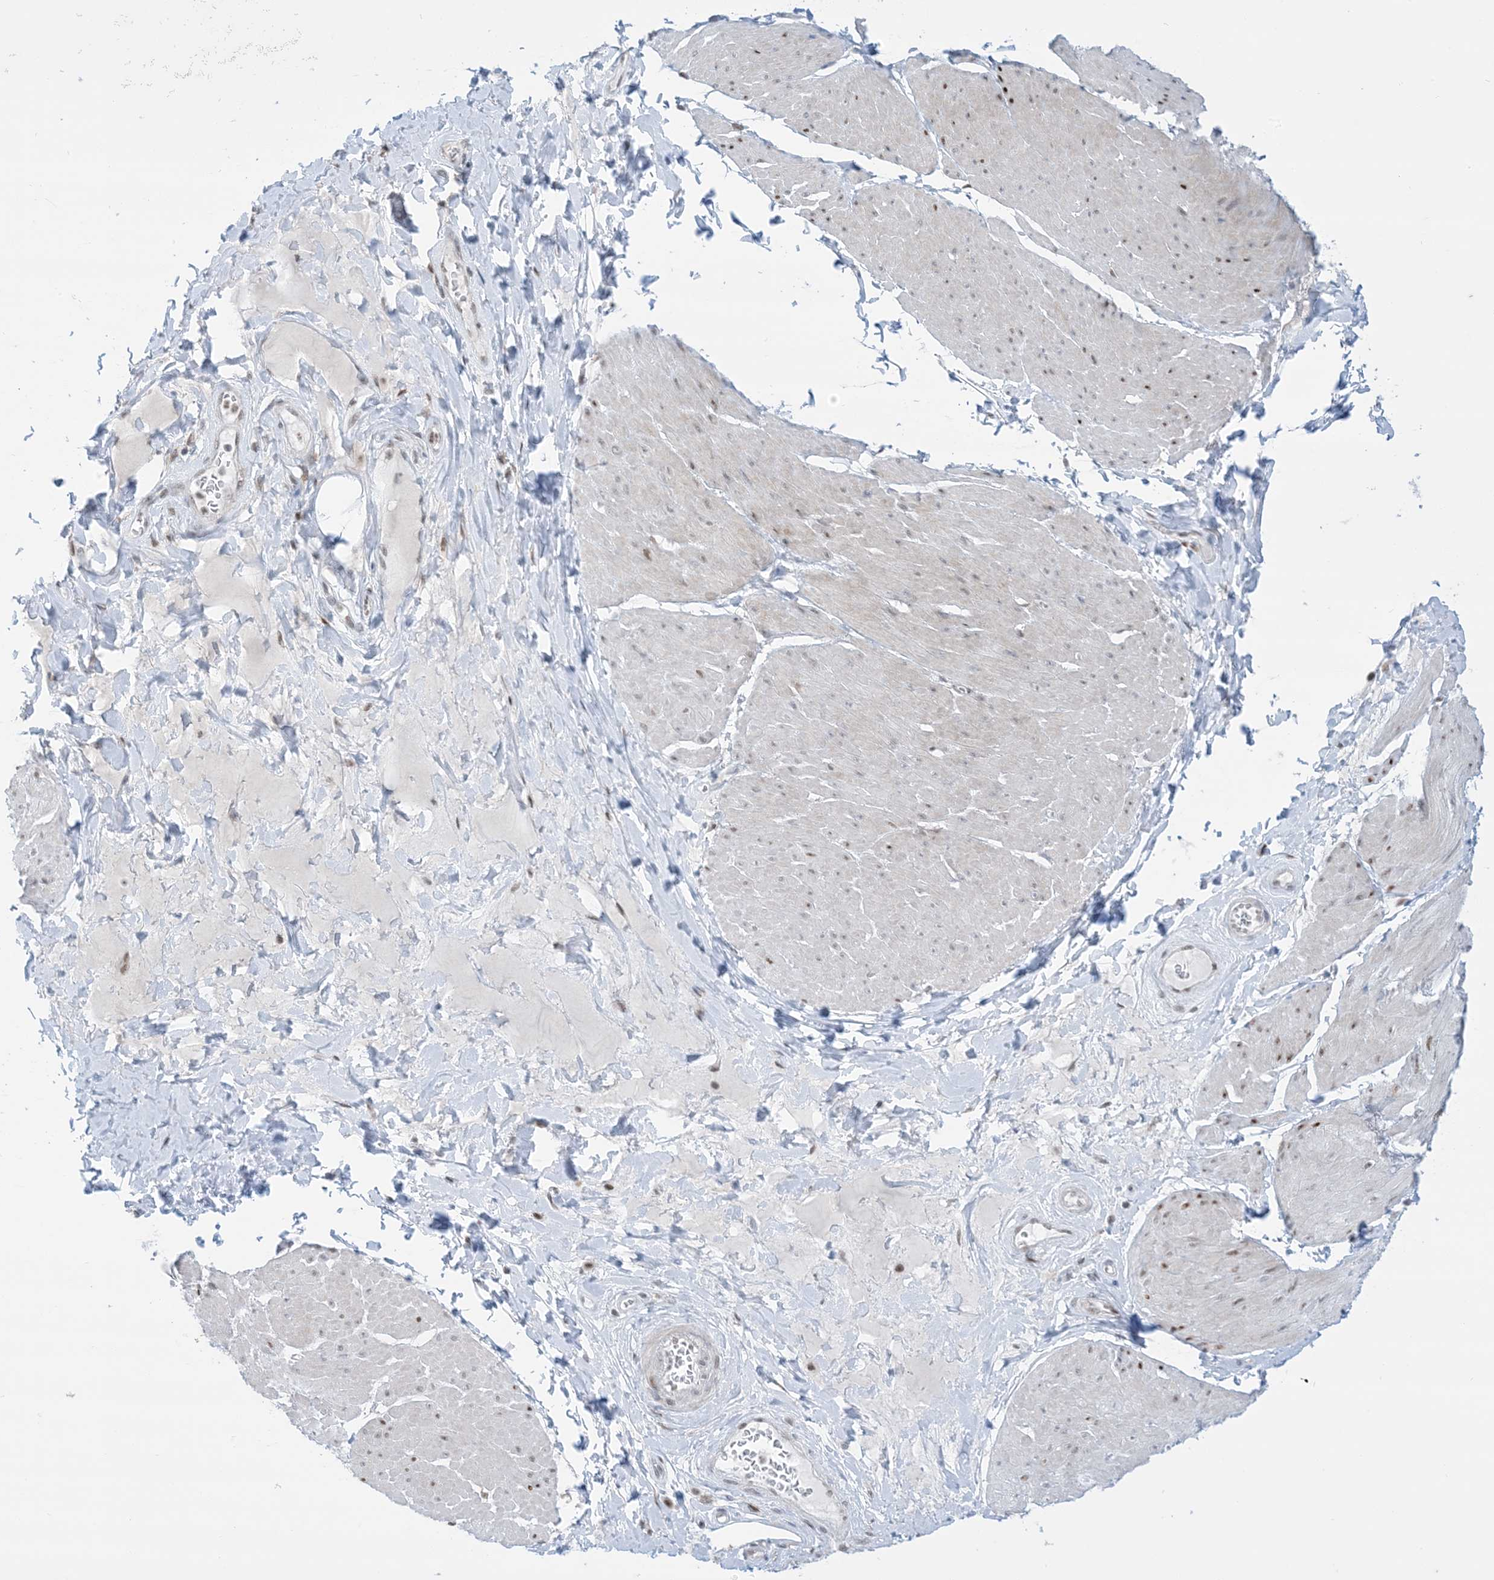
{"staining": {"intensity": "weak", "quantity": "<25%", "location": "nuclear"}, "tissue": "smooth muscle", "cell_type": "Smooth muscle cells", "image_type": "normal", "snomed": [{"axis": "morphology", "description": "Urothelial carcinoma, High grade"}, {"axis": "topography", "description": "Urinary bladder"}], "caption": "There is no significant staining in smooth muscle cells of smooth muscle. Nuclei are stained in blue.", "gene": "TFPT", "patient": {"sex": "male", "age": 46}}